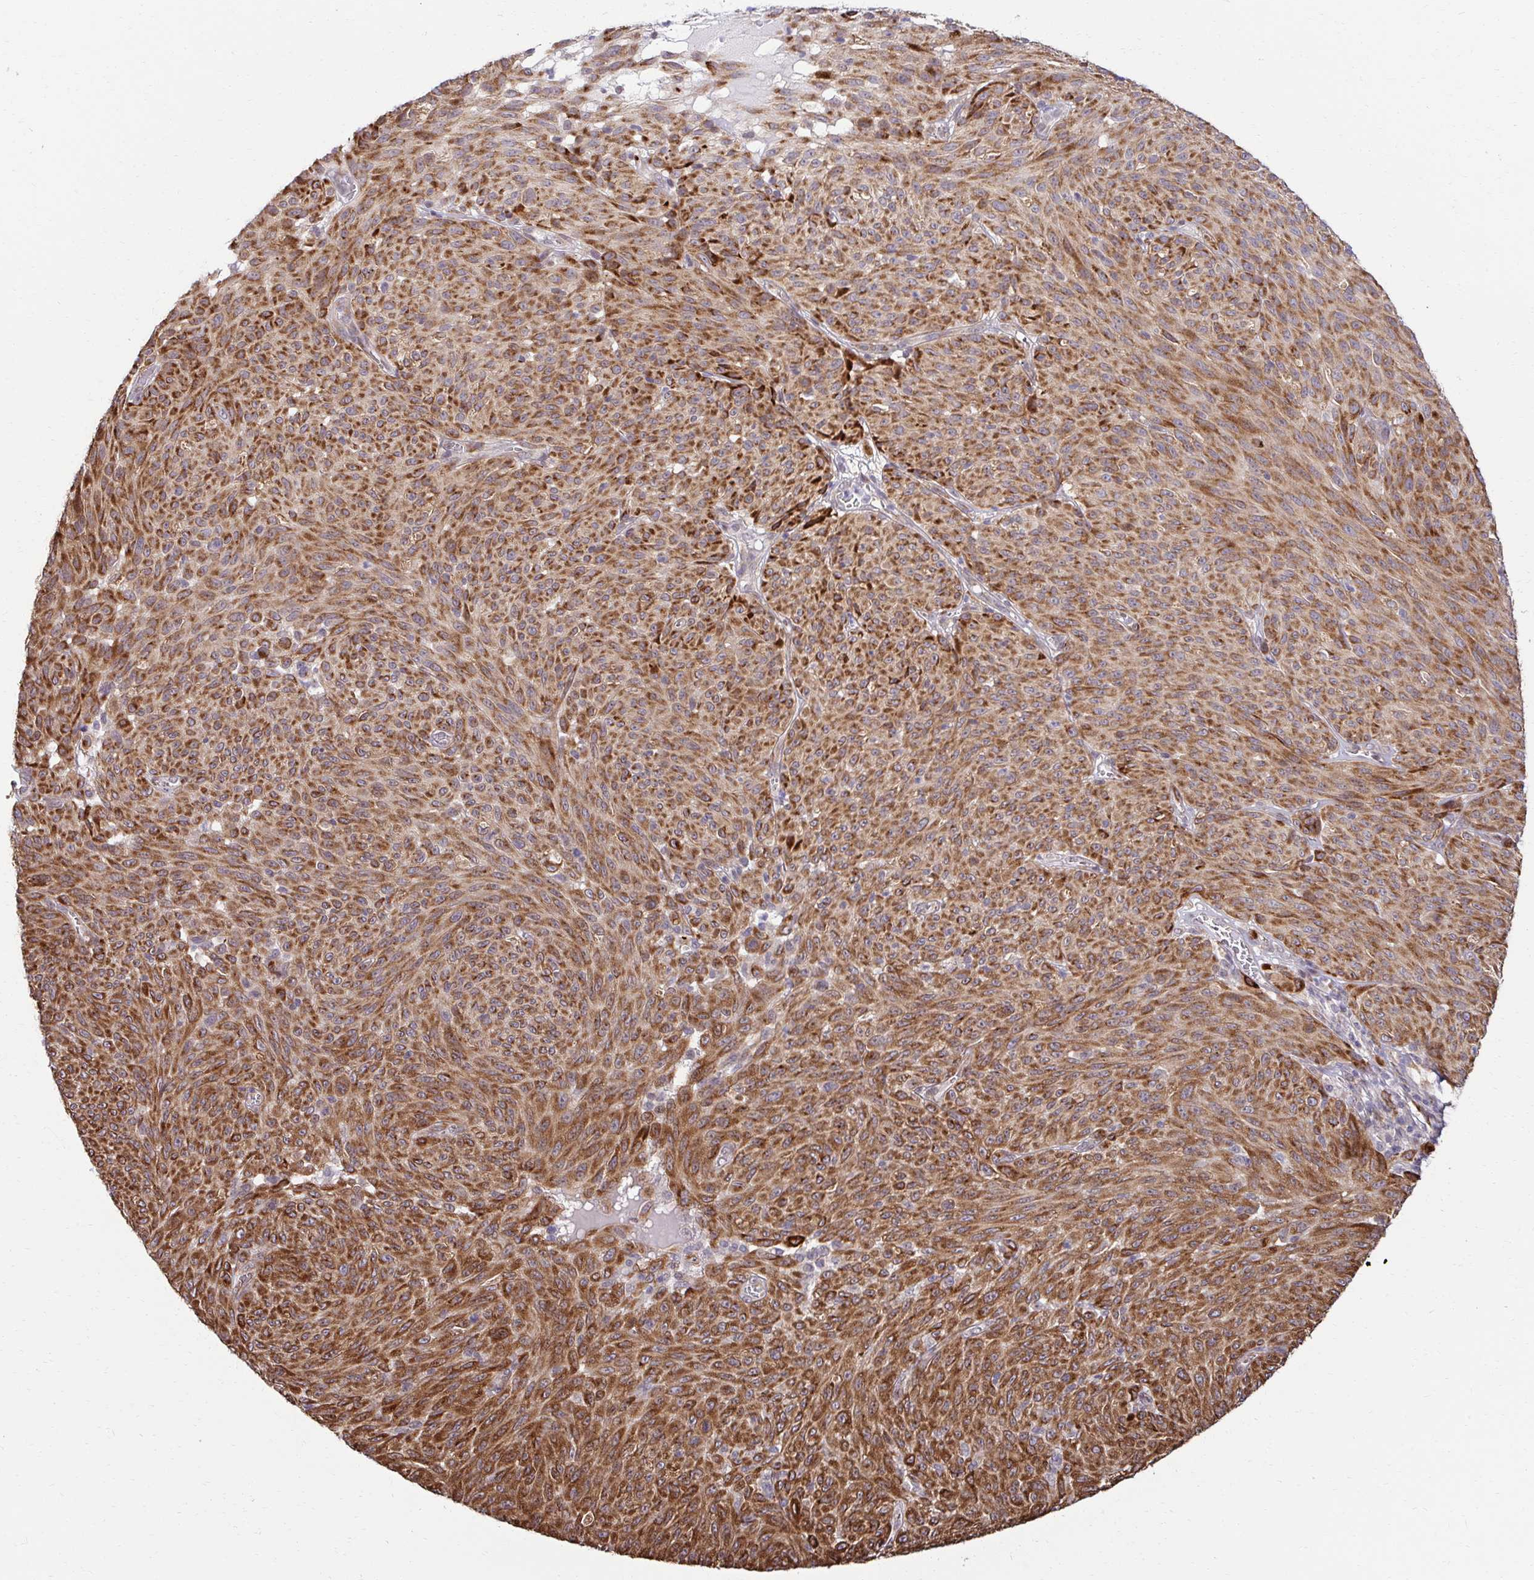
{"staining": {"intensity": "moderate", "quantity": ">75%", "location": "cytoplasmic/membranous"}, "tissue": "melanoma", "cell_type": "Tumor cells", "image_type": "cancer", "snomed": [{"axis": "morphology", "description": "Malignant melanoma, NOS"}, {"axis": "topography", "description": "Skin"}], "caption": "Immunohistochemistry (IHC) of malignant melanoma shows medium levels of moderate cytoplasmic/membranous staining in approximately >75% of tumor cells.", "gene": "HPS1", "patient": {"sex": "male", "age": 85}}